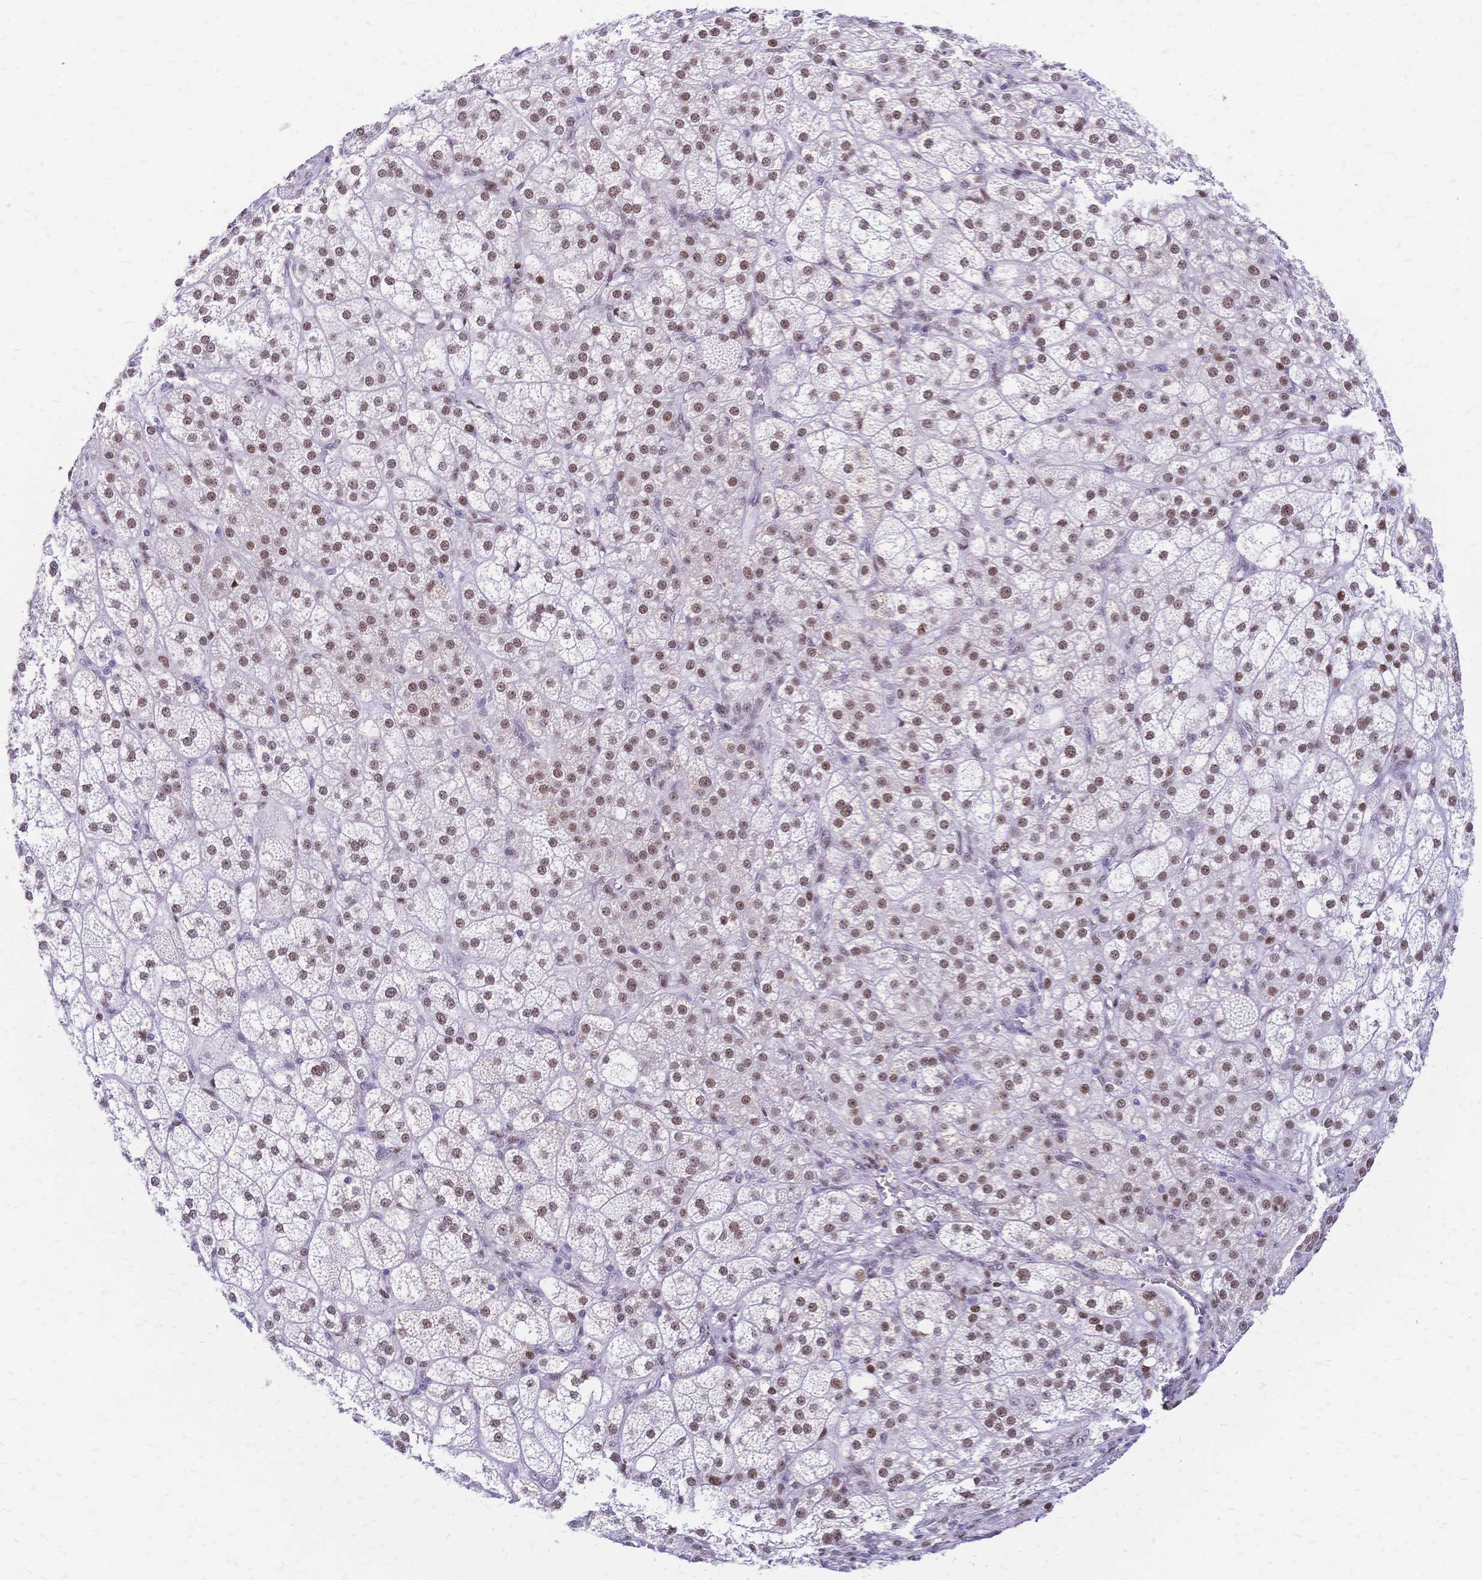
{"staining": {"intensity": "strong", "quantity": ">75%", "location": "nuclear"}, "tissue": "adrenal gland", "cell_type": "Glandular cells", "image_type": "normal", "snomed": [{"axis": "morphology", "description": "Normal tissue, NOS"}, {"axis": "topography", "description": "Adrenal gland"}], "caption": "Glandular cells display high levels of strong nuclear positivity in about >75% of cells in benign human adrenal gland. The staining is performed using DAB (3,3'-diaminobenzidine) brown chromogen to label protein expression. The nuclei are counter-stained blue using hematoxylin.", "gene": "NFIC", "patient": {"sex": "female", "age": 60}}